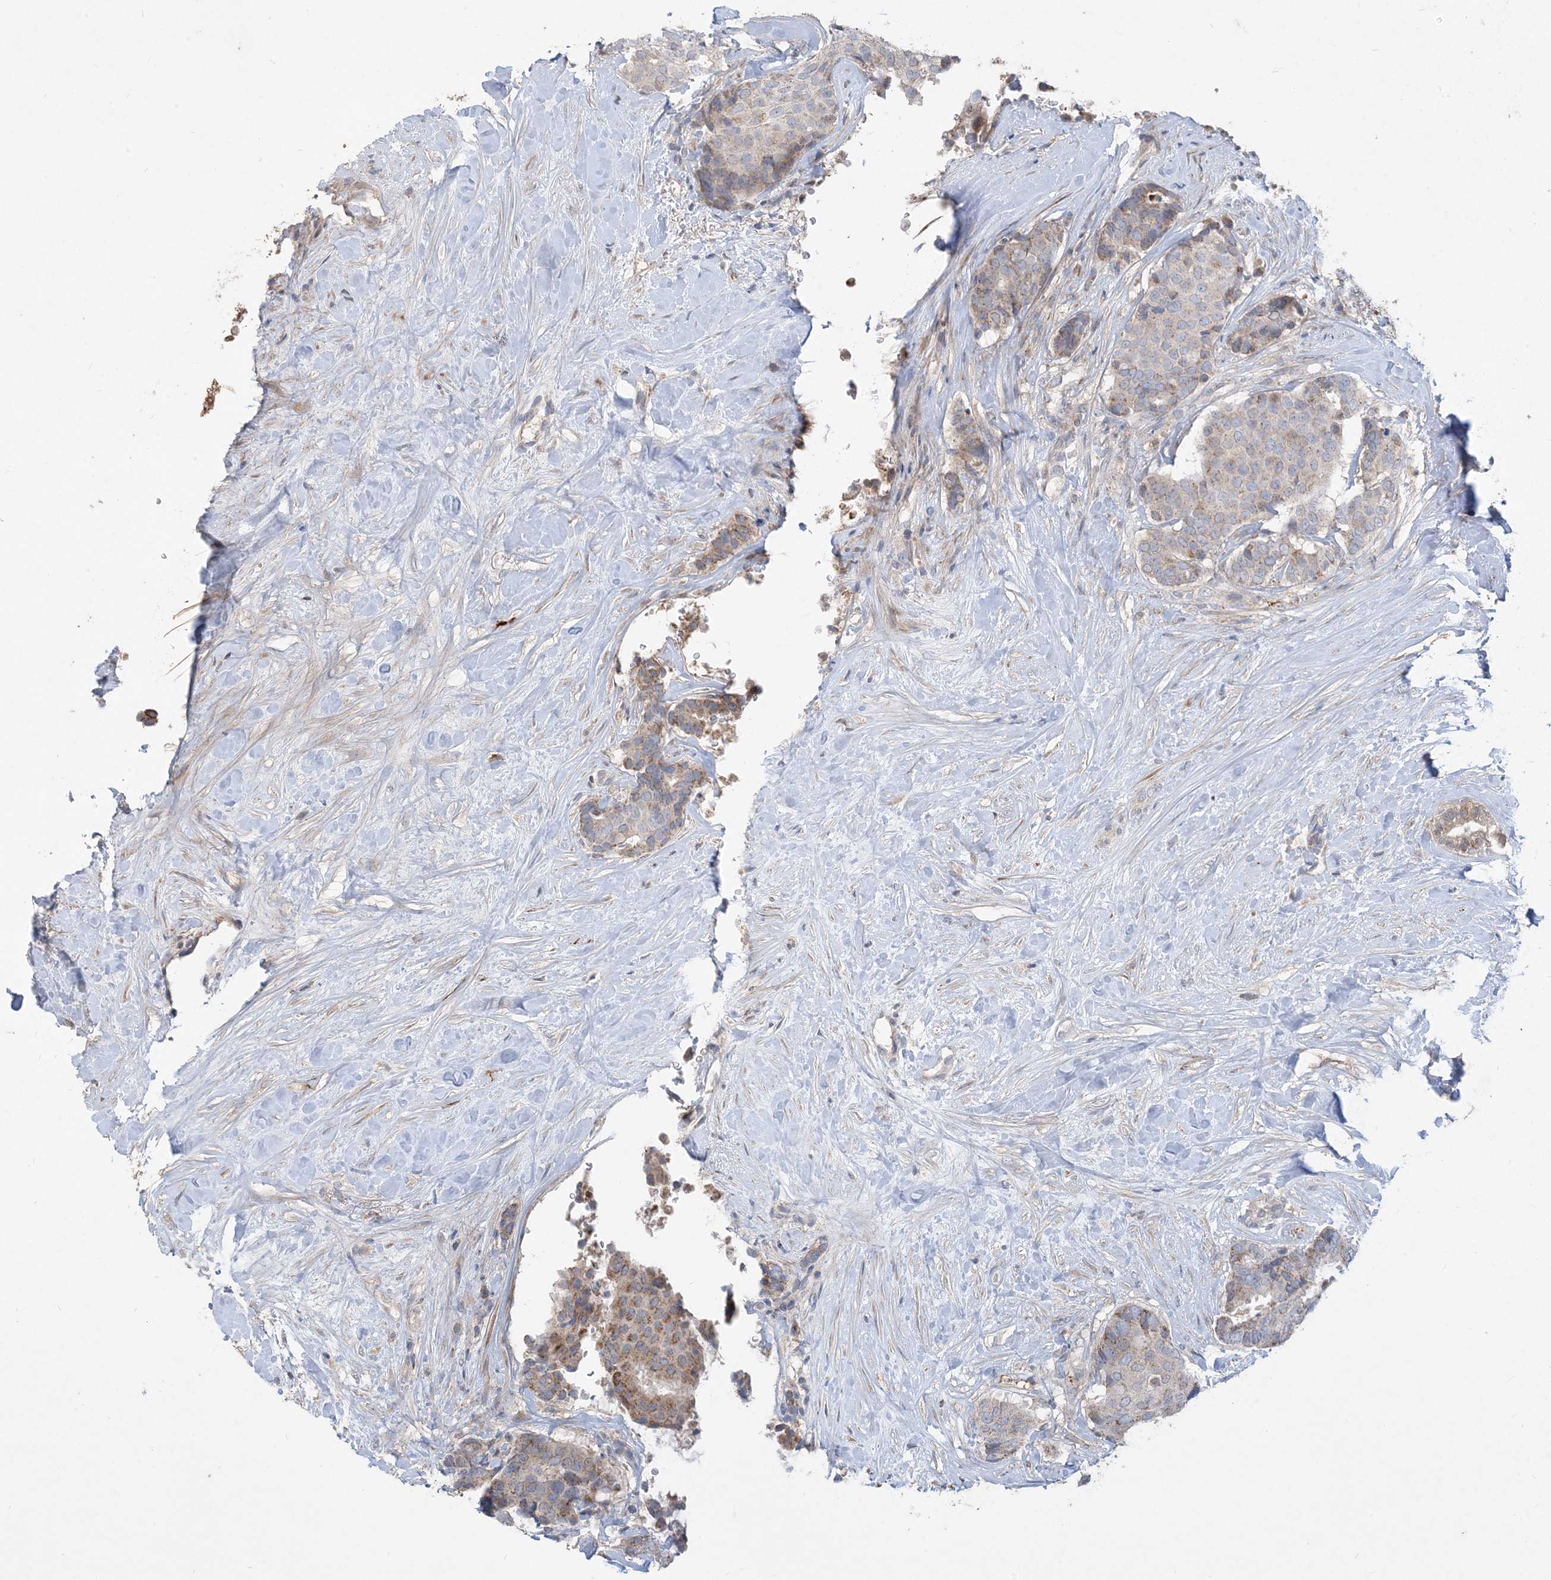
{"staining": {"intensity": "moderate", "quantity": "<25%", "location": "cytoplasmic/membranous"}, "tissue": "breast cancer", "cell_type": "Tumor cells", "image_type": "cancer", "snomed": [{"axis": "morphology", "description": "Duct carcinoma"}, {"axis": "topography", "description": "Breast"}], "caption": "Protein analysis of breast invasive ductal carcinoma tissue demonstrates moderate cytoplasmic/membranous staining in approximately <25% of tumor cells. Using DAB (brown) and hematoxylin (blue) stains, captured at high magnification using brightfield microscopy.", "gene": "ECHDC1", "patient": {"sex": "female", "age": 75}}